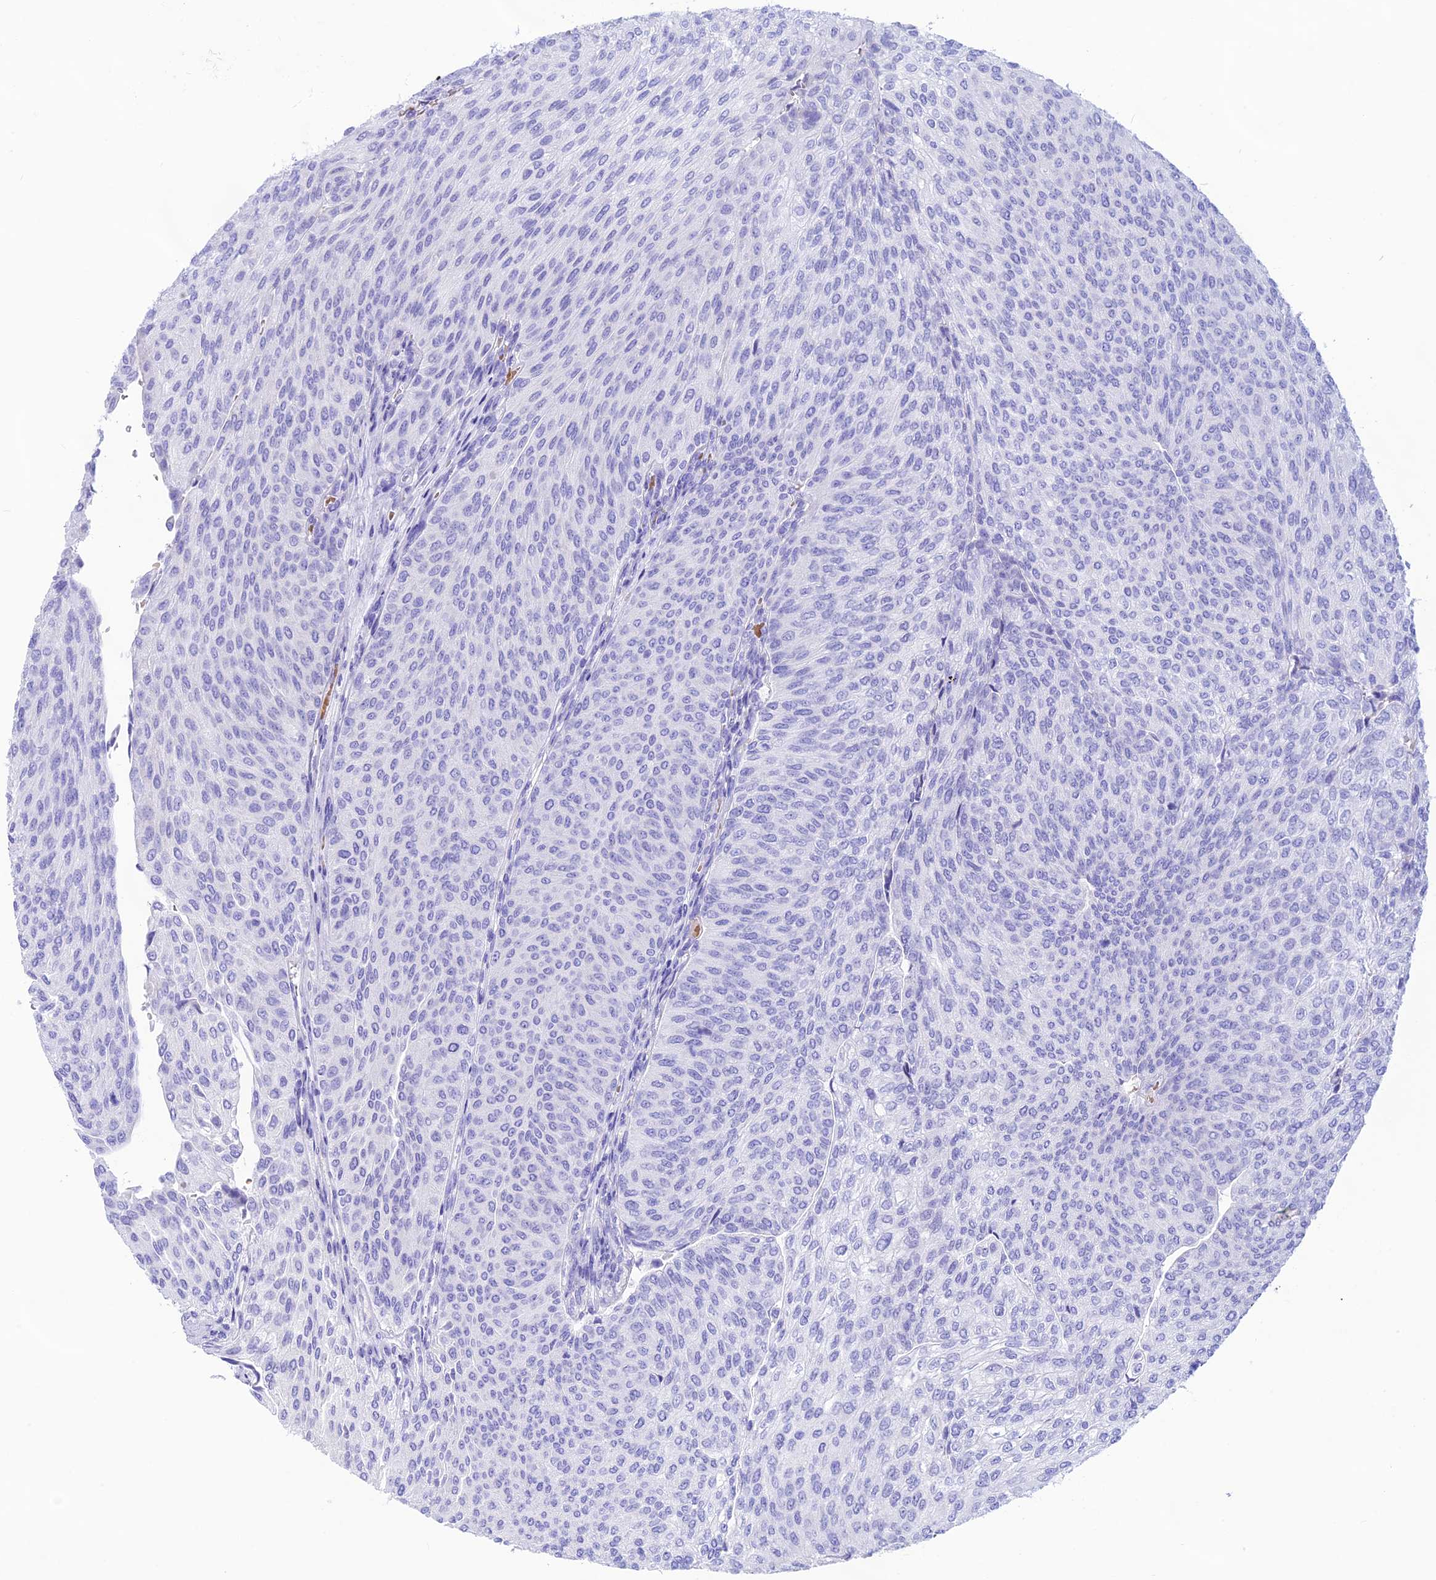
{"staining": {"intensity": "negative", "quantity": "none", "location": "none"}, "tissue": "urothelial cancer", "cell_type": "Tumor cells", "image_type": "cancer", "snomed": [{"axis": "morphology", "description": "Urothelial carcinoma, High grade"}, {"axis": "topography", "description": "Urinary bladder"}], "caption": "Immunohistochemical staining of human high-grade urothelial carcinoma exhibits no significant positivity in tumor cells.", "gene": "GLYATL1", "patient": {"sex": "female", "age": 79}}